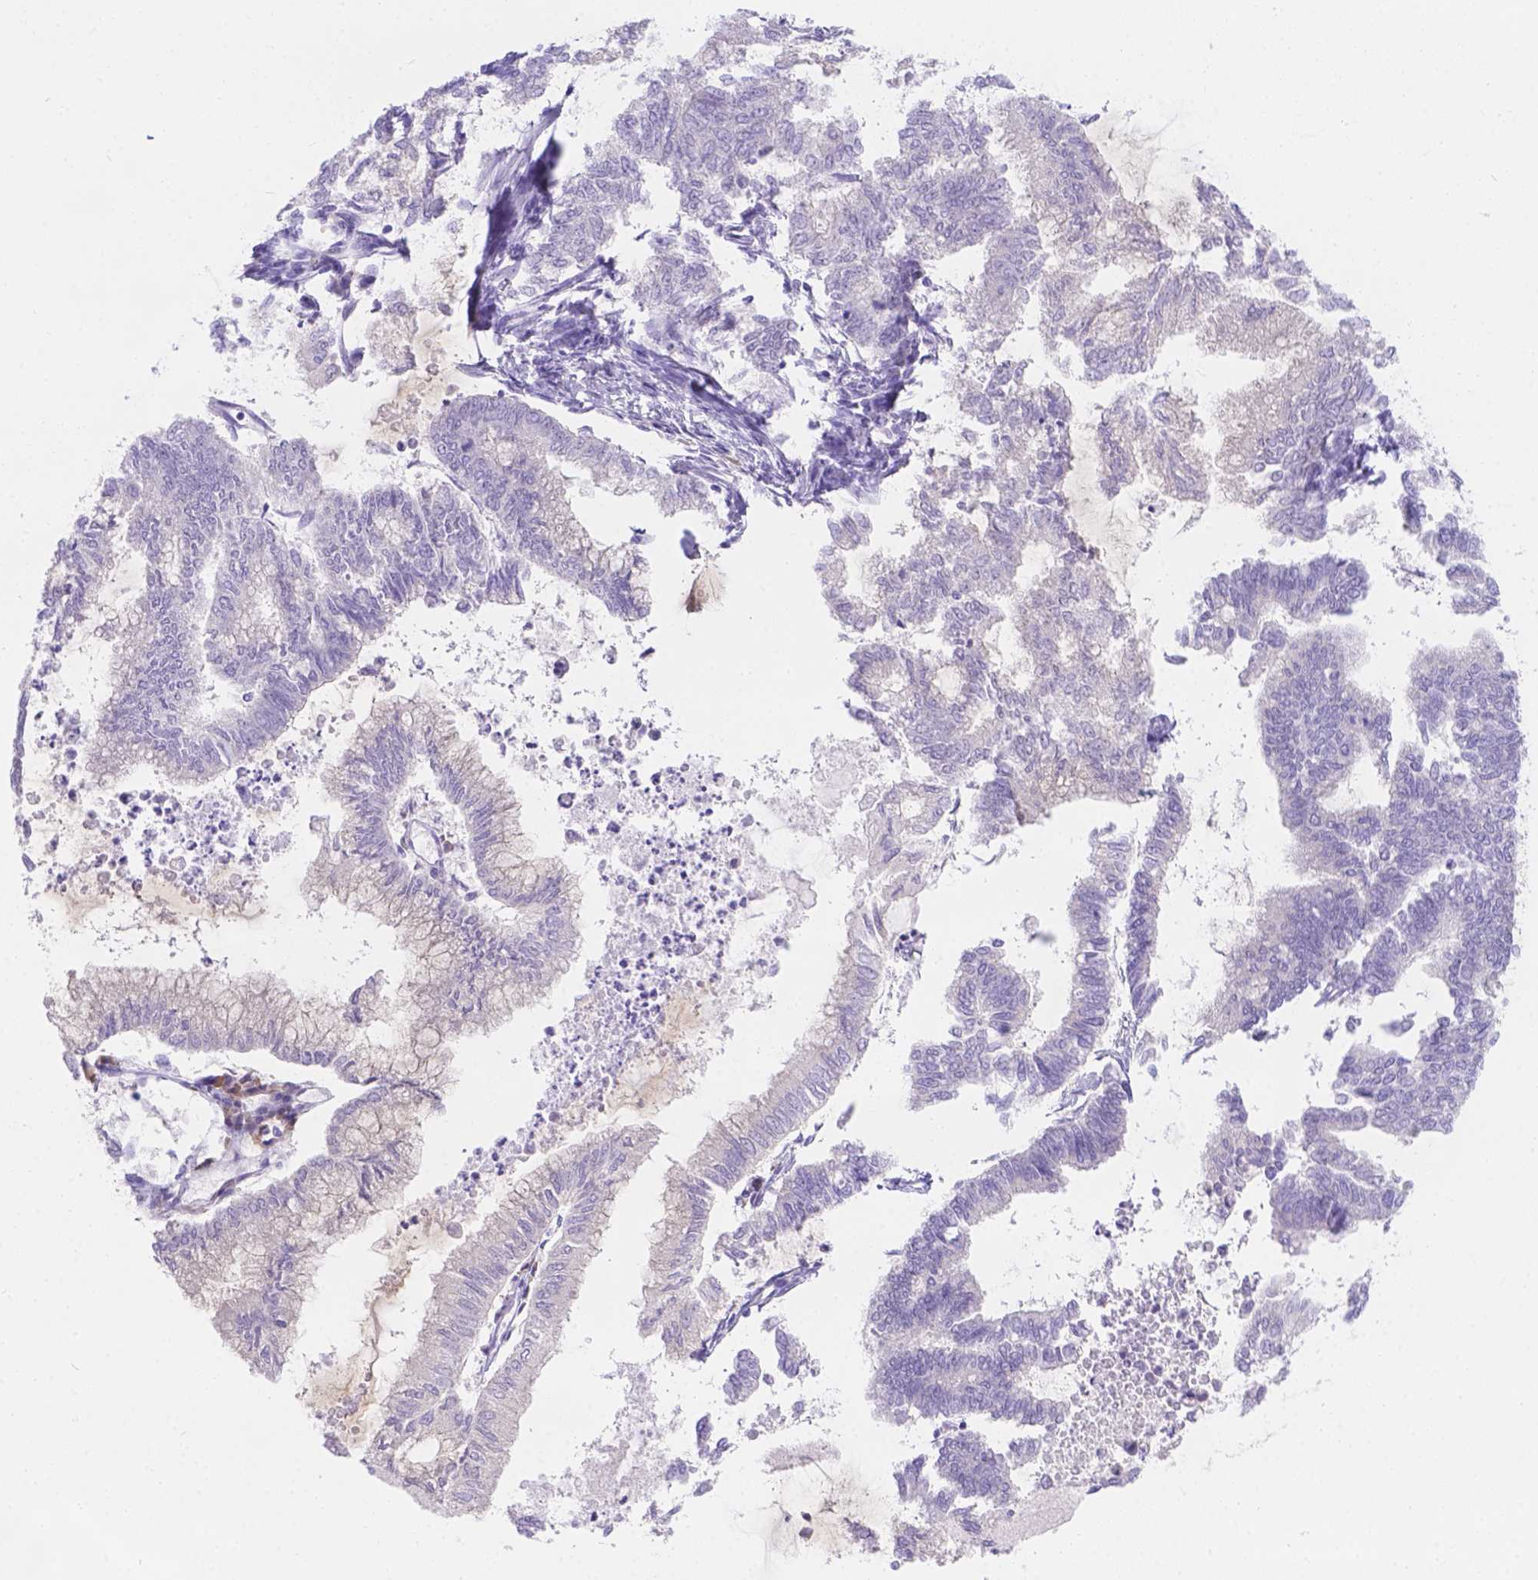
{"staining": {"intensity": "negative", "quantity": "none", "location": "none"}, "tissue": "endometrial cancer", "cell_type": "Tumor cells", "image_type": "cancer", "snomed": [{"axis": "morphology", "description": "Adenocarcinoma, NOS"}, {"axis": "topography", "description": "Endometrium"}], "caption": "Tumor cells show no significant expression in endometrial cancer. (DAB (3,3'-diaminobenzidine) immunohistochemistry (IHC) visualized using brightfield microscopy, high magnification).", "gene": "CD96", "patient": {"sex": "female", "age": 79}}